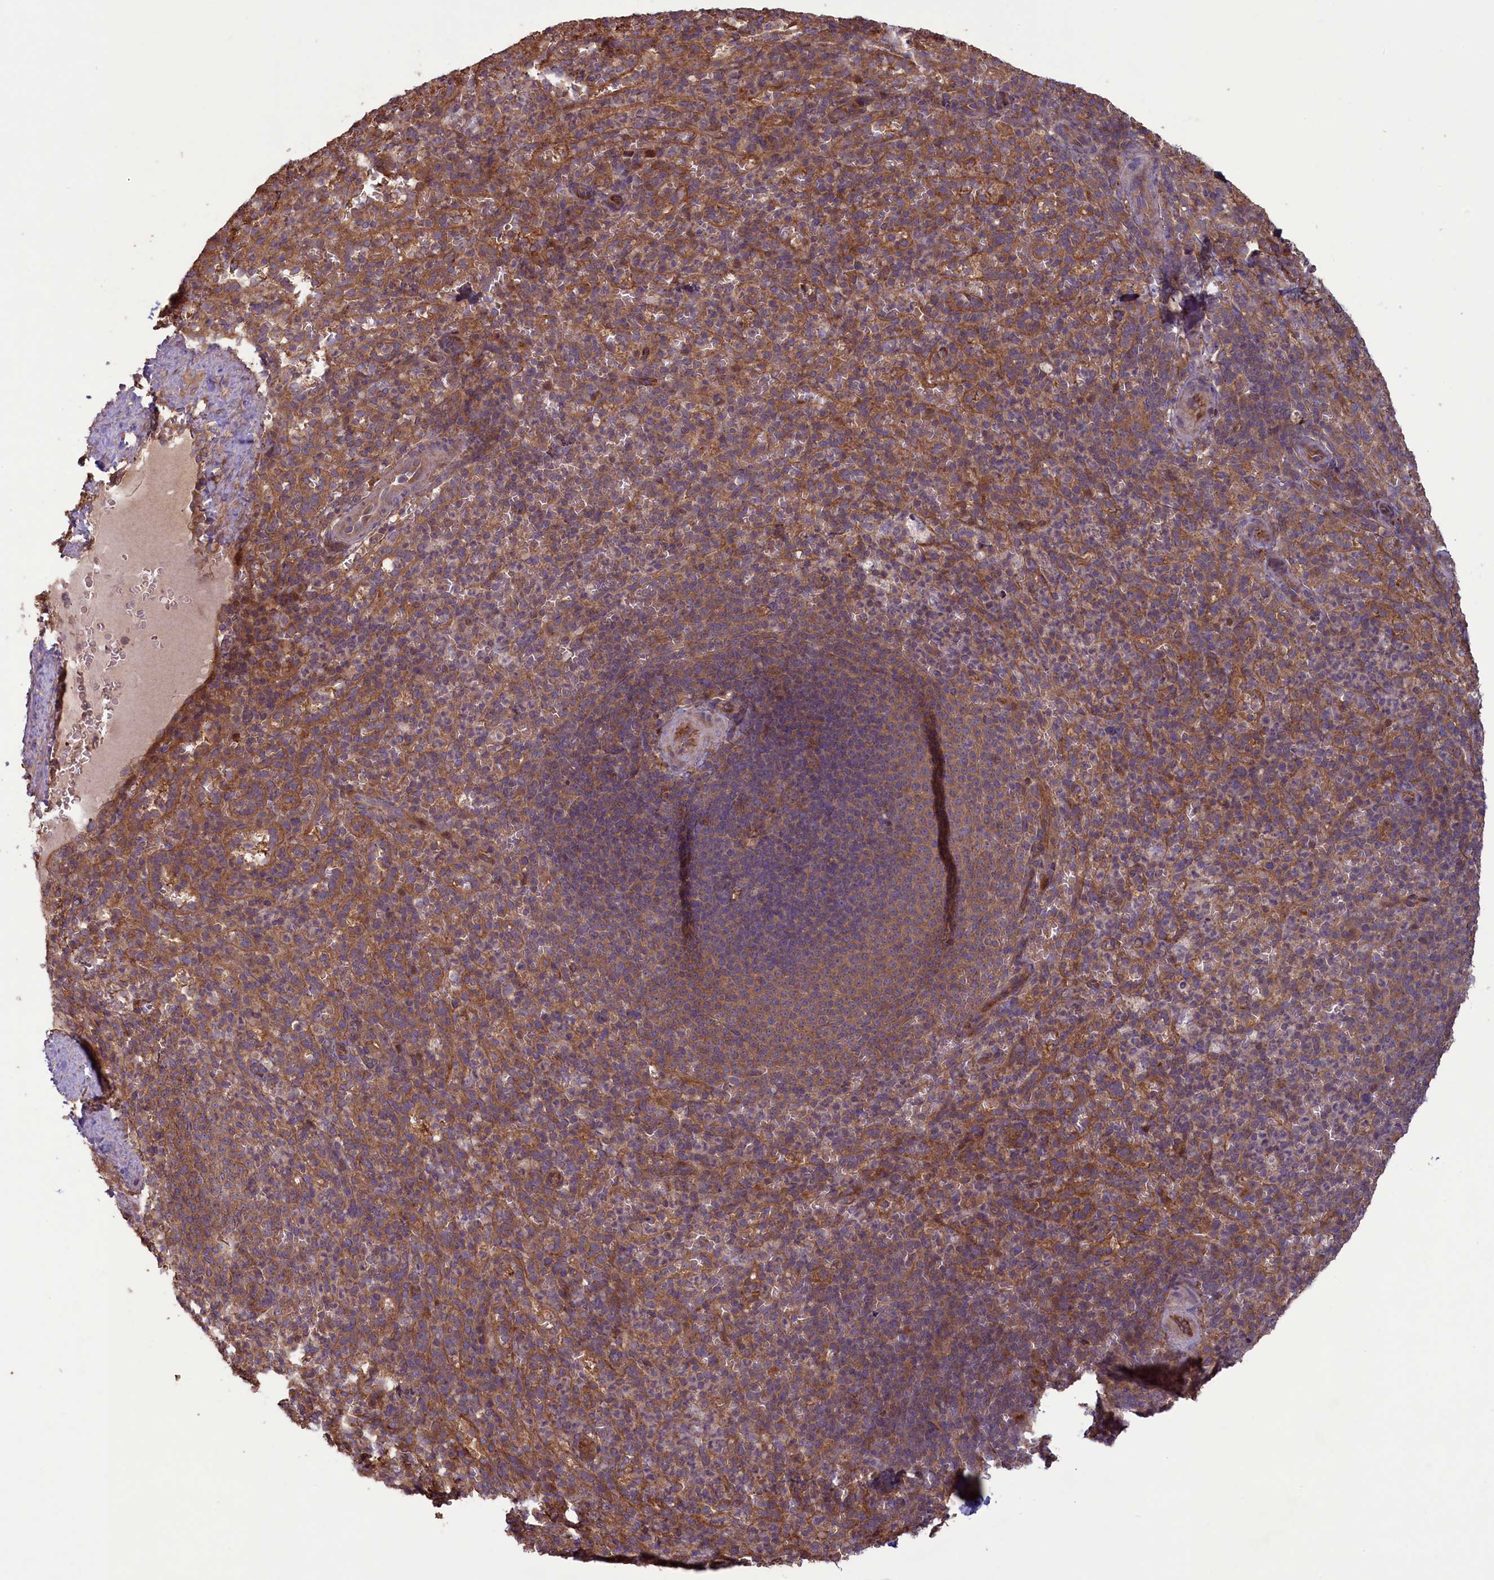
{"staining": {"intensity": "moderate", "quantity": "25%-75%", "location": "cytoplasmic/membranous"}, "tissue": "spleen", "cell_type": "Cells in red pulp", "image_type": "normal", "snomed": [{"axis": "morphology", "description": "Normal tissue, NOS"}, {"axis": "topography", "description": "Spleen"}], "caption": "Unremarkable spleen was stained to show a protein in brown. There is medium levels of moderate cytoplasmic/membranous positivity in about 25%-75% of cells in red pulp.", "gene": "CIAO2B", "patient": {"sex": "female", "age": 21}}